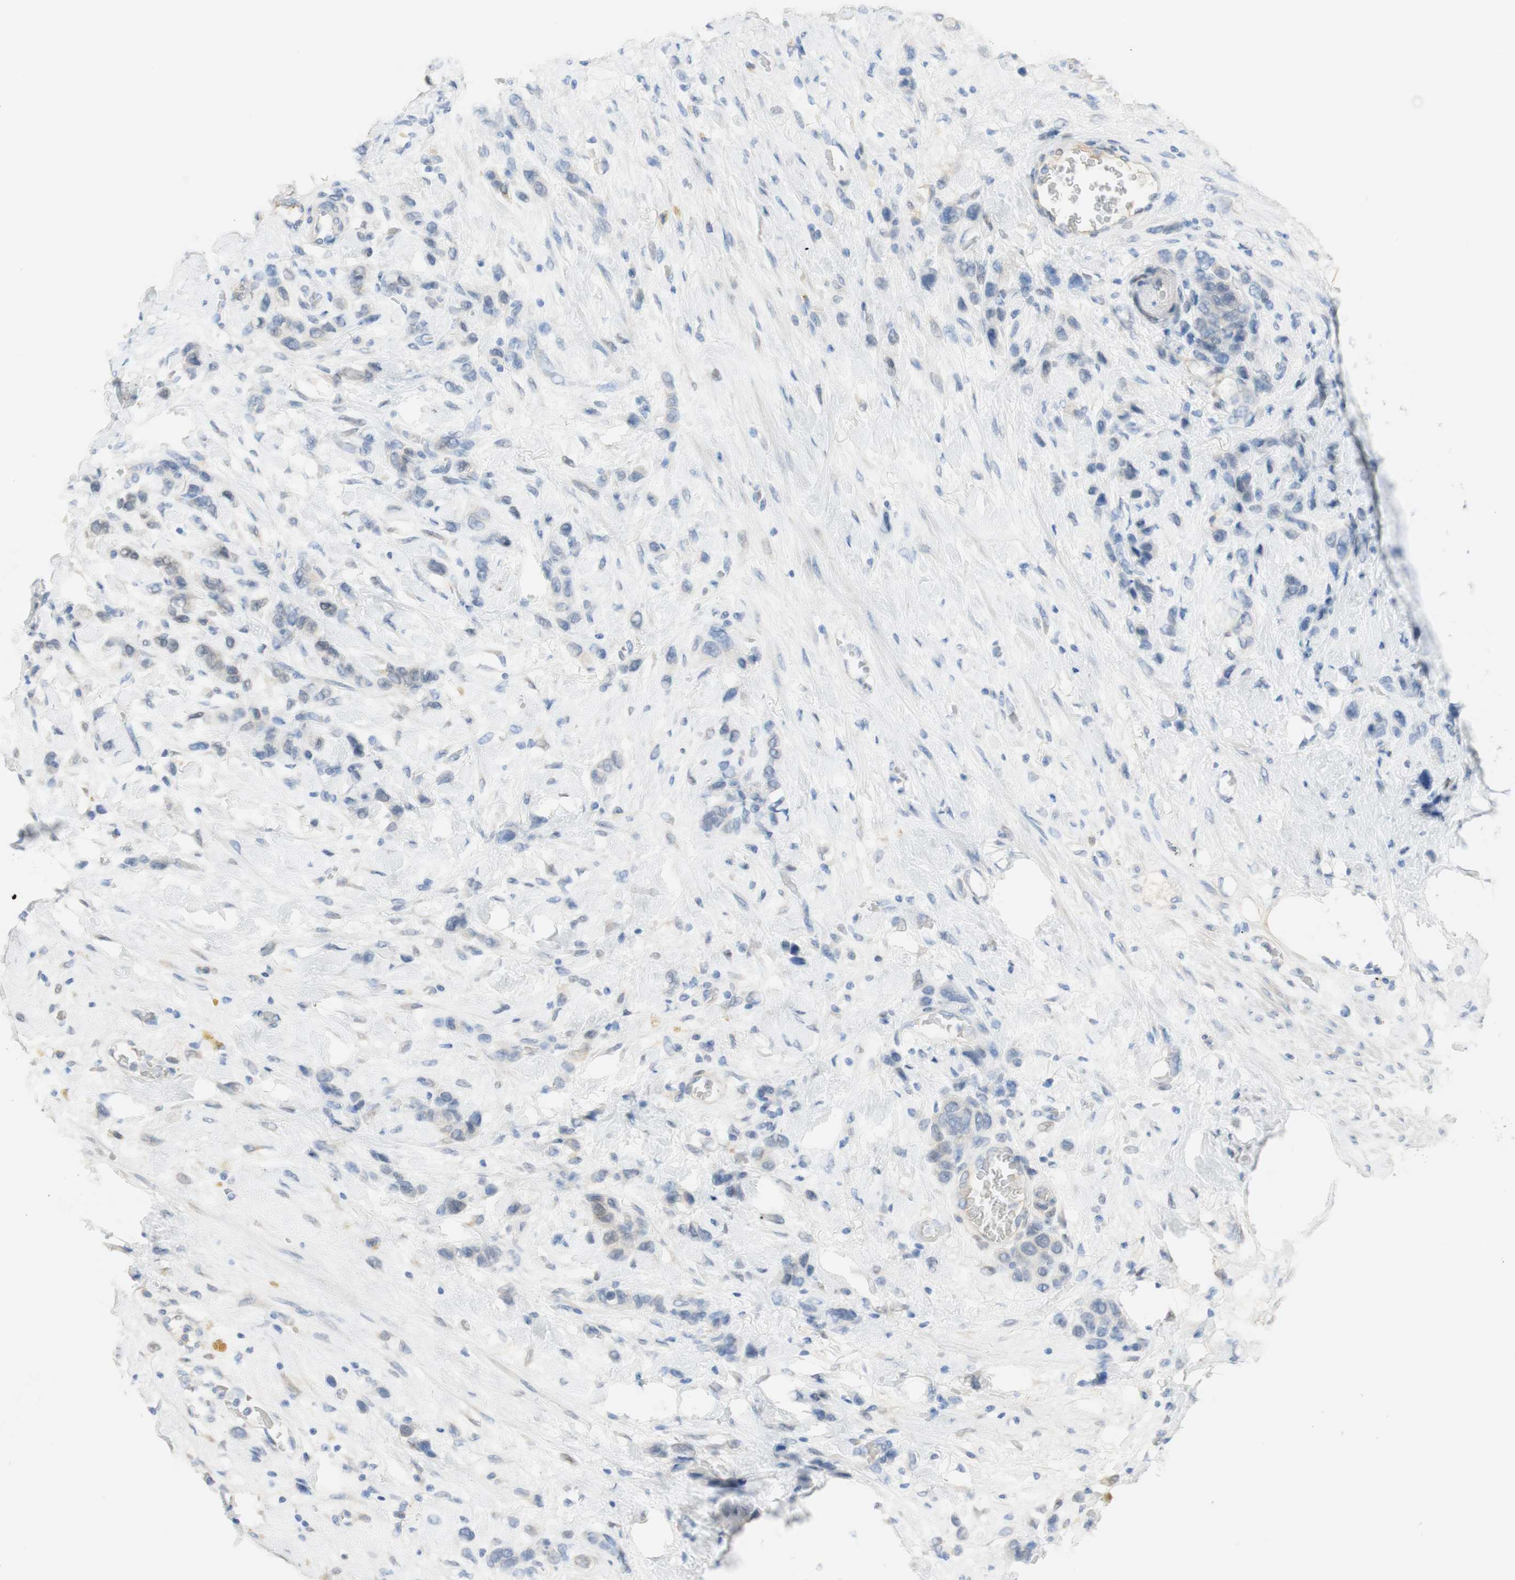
{"staining": {"intensity": "negative", "quantity": "none", "location": "none"}, "tissue": "stomach cancer", "cell_type": "Tumor cells", "image_type": "cancer", "snomed": [{"axis": "morphology", "description": "Adenocarcinoma, NOS"}, {"axis": "morphology", "description": "Adenocarcinoma, High grade"}, {"axis": "topography", "description": "Stomach, upper"}, {"axis": "topography", "description": "Stomach, lower"}], "caption": "Photomicrograph shows no significant protein expression in tumor cells of adenocarcinoma (high-grade) (stomach). (Immunohistochemistry, brightfield microscopy, high magnification).", "gene": "SELENBP1", "patient": {"sex": "female", "age": 65}}